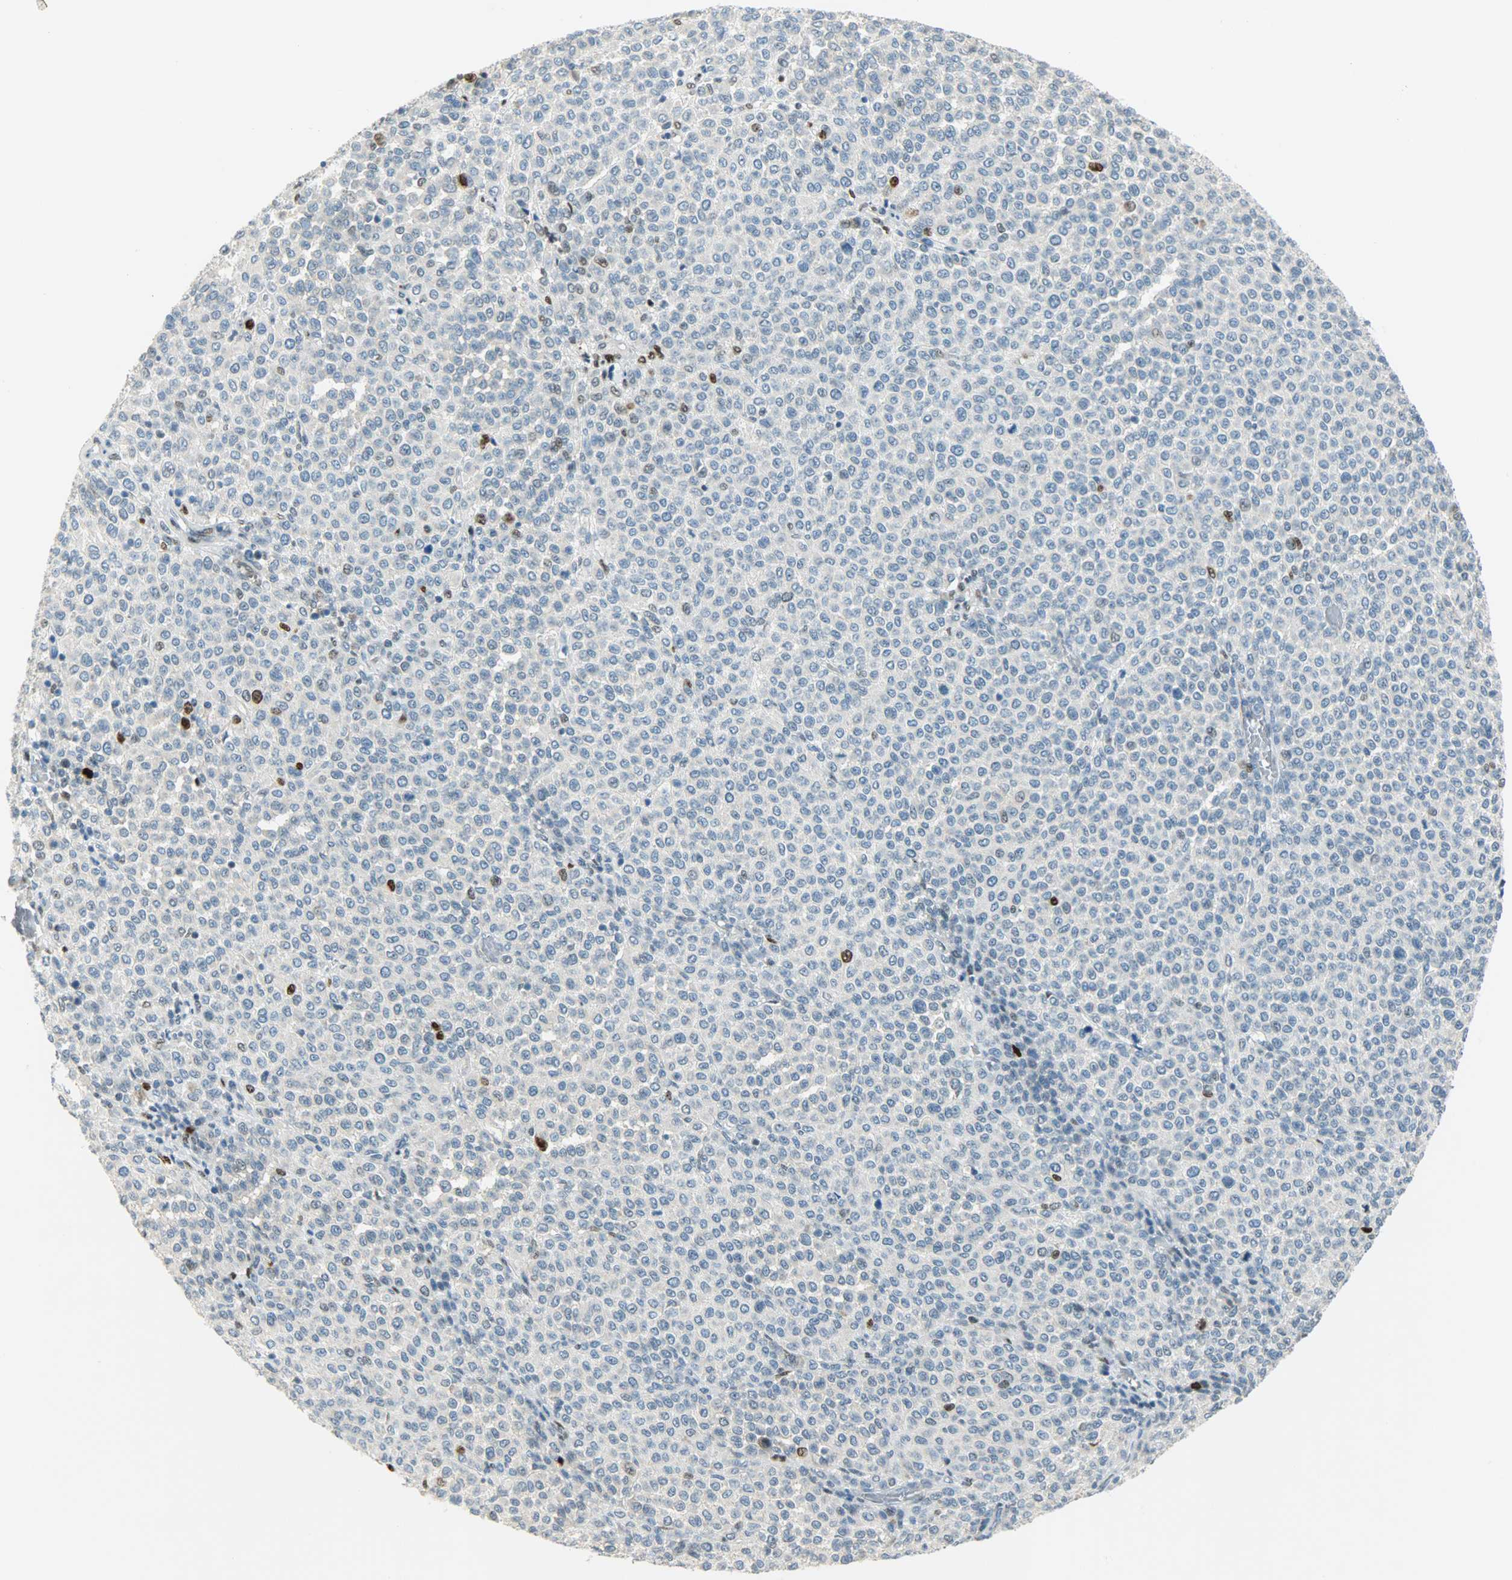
{"staining": {"intensity": "negative", "quantity": "none", "location": "none"}, "tissue": "melanoma", "cell_type": "Tumor cells", "image_type": "cancer", "snomed": [{"axis": "morphology", "description": "Malignant melanoma, Metastatic site"}, {"axis": "topography", "description": "Pancreas"}], "caption": "The IHC photomicrograph has no significant staining in tumor cells of melanoma tissue.", "gene": "JUNB", "patient": {"sex": "female", "age": 30}}